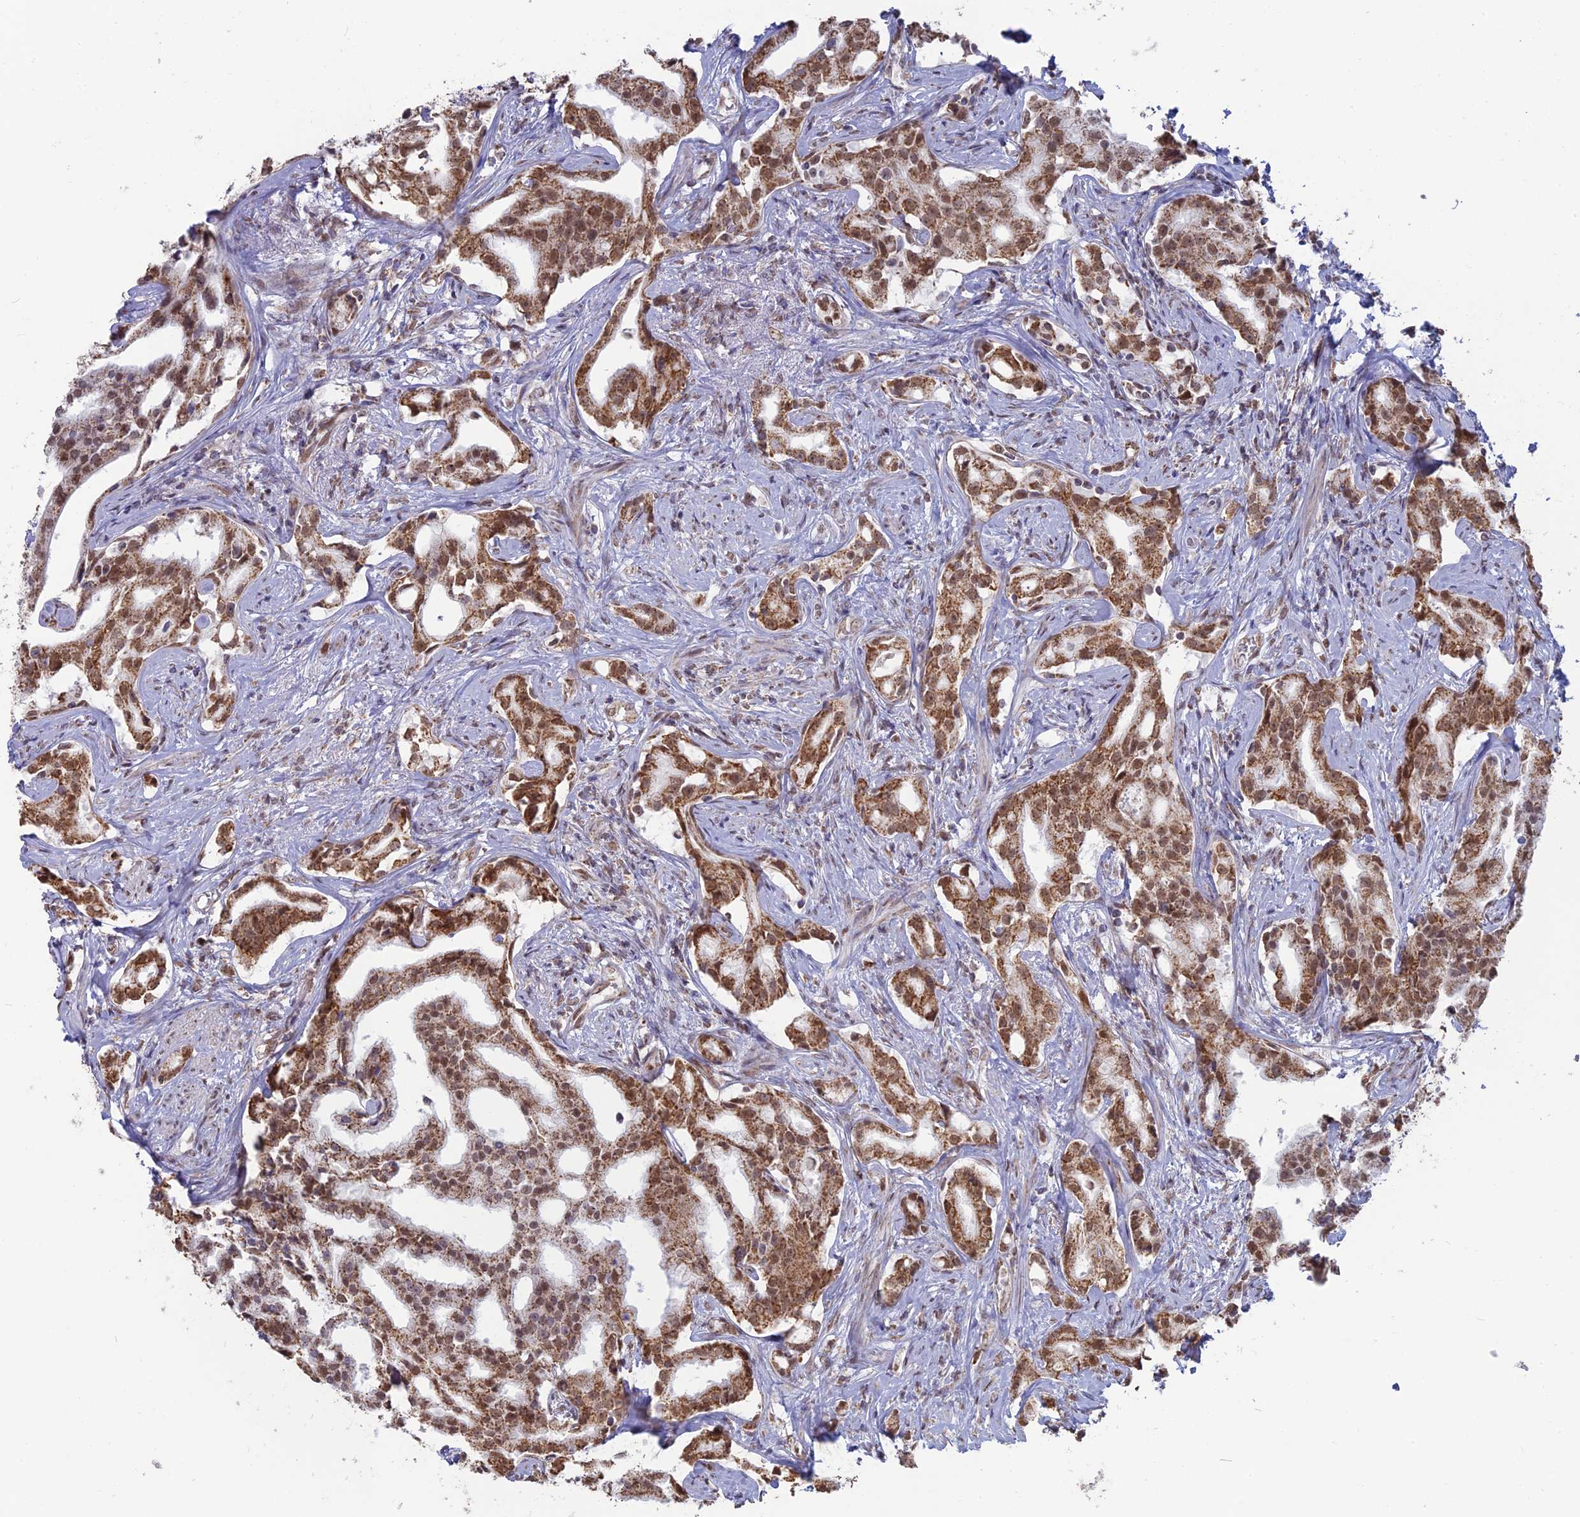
{"staining": {"intensity": "strong", "quantity": ">75%", "location": "cytoplasmic/membranous,nuclear"}, "tissue": "prostate cancer", "cell_type": "Tumor cells", "image_type": "cancer", "snomed": [{"axis": "morphology", "description": "Adenocarcinoma, High grade"}, {"axis": "topography", "description": "Prostate"}], "caption": "Approximately >75% of tumor cells in prostate high-grade adenocarcinoma display strong cytoplasmic/membranous and nuclear protein expression as visualized by brown immunohistochemical staining.", "gene": "ARHGAP40", "patient": {"sex": "male", "age": 67}}